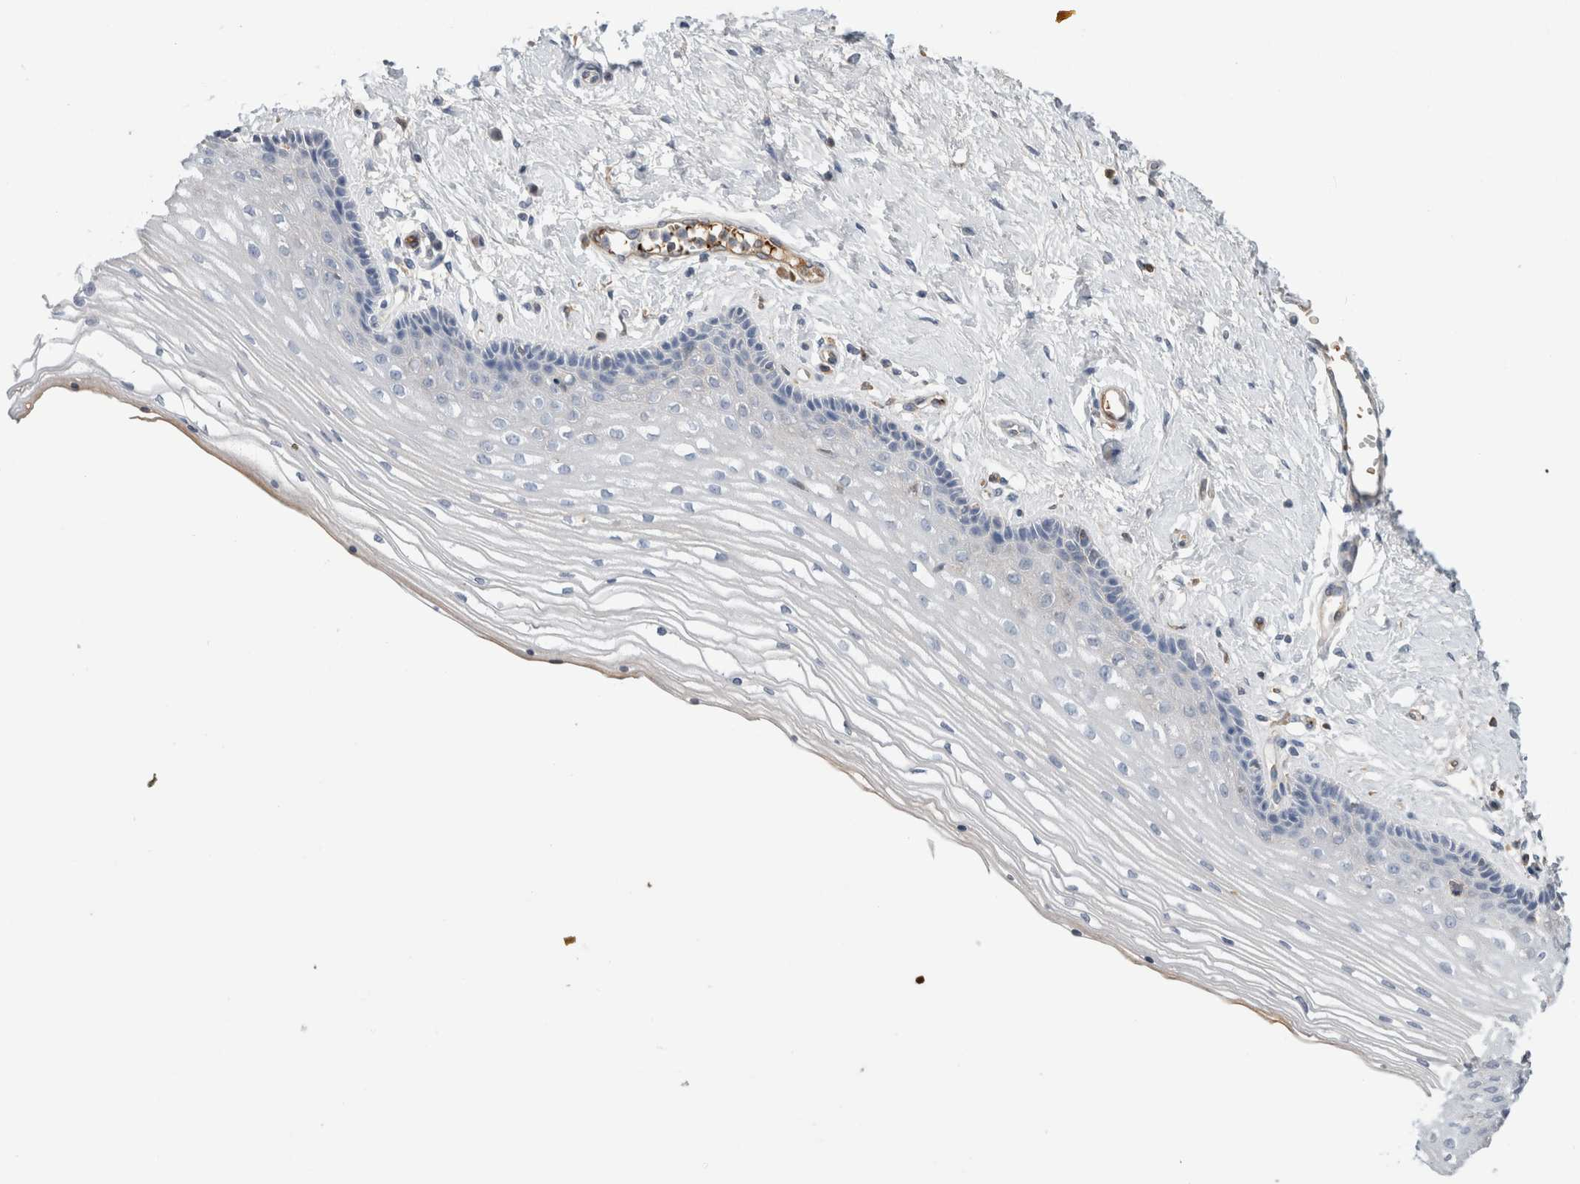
{"staining": {"intensity": "negative", "quantity": "none", "location": "none"}, "tissue": "vagina", "cell_type": "Squamous epithelial cells", "image_type": "normal", "snomed": [{"axis": "morphology", "description": "Normal tissue, NOS"}, {"axis": "topography", "description": "Vagina"}], "caption": "This photomicrograph is of benign vagina stained with immunohistochemistry to label a protein in brown with the nuclei are counter-stained blue. There is no positivity in squamous epithelial cells. (DAB IHC with hematoxylin counter stain).", "gene": "CA1", "patient": {"sex": "female", "age": 46}}